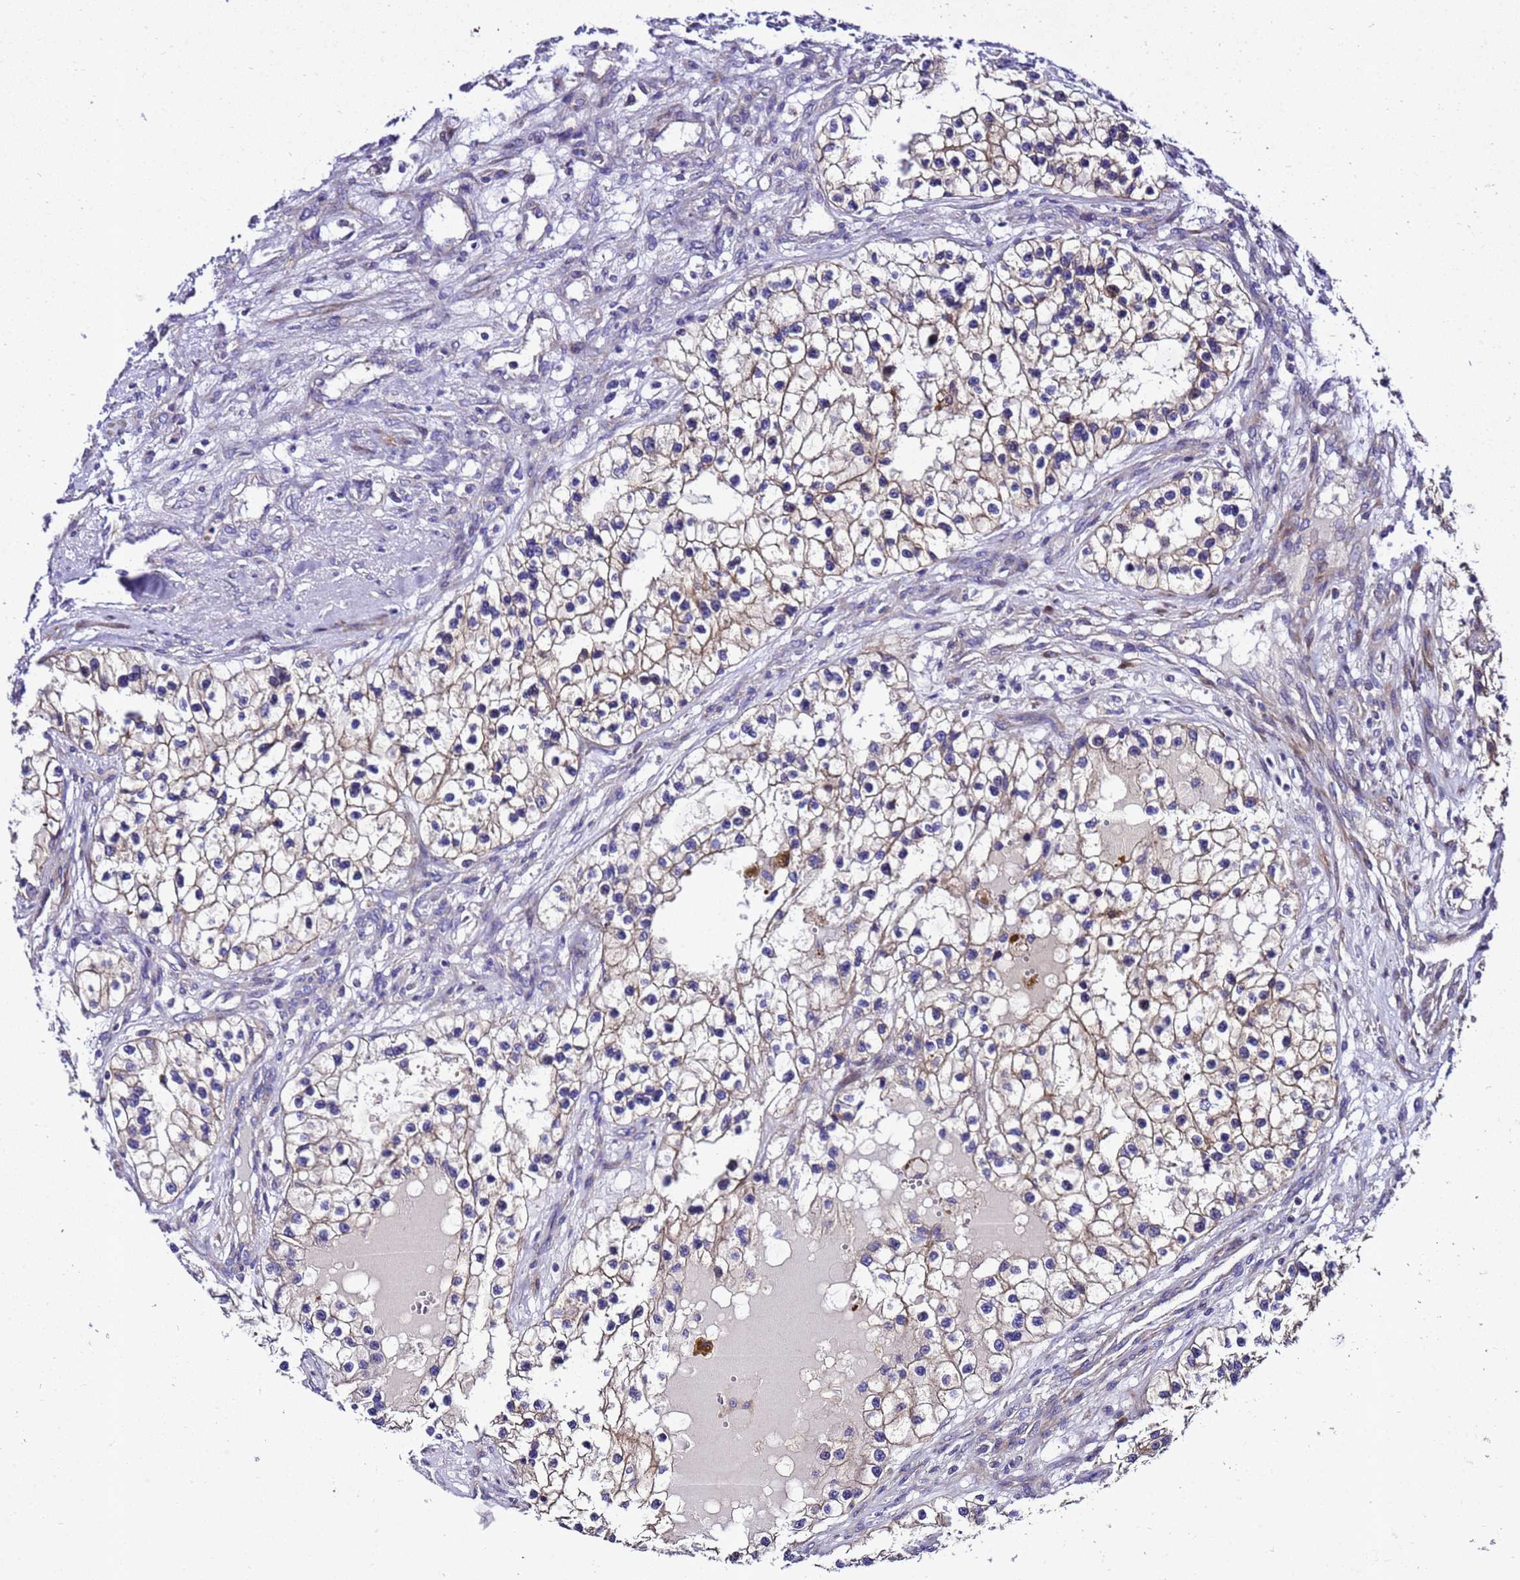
{"staining": {"intensity": "weak", "quantity": "<25%", "location": "cytoplasmic/membranous"}, "tissue": "renal cancer", "cell_type": "Tumor cells", "image_type": "cancer", "snomed": [{"axis": "morphology", "description": "Adenocarcinoma, NOS"}, {"axis": "topography", "description": "Kidney"}], "caption": "This is an IHC photomicrograph of renal cancer (adenocarcinoma). There is no staining in tumor cells.", "gene": "ZNF417", "patient": {"sex": "female", "age": 57}}